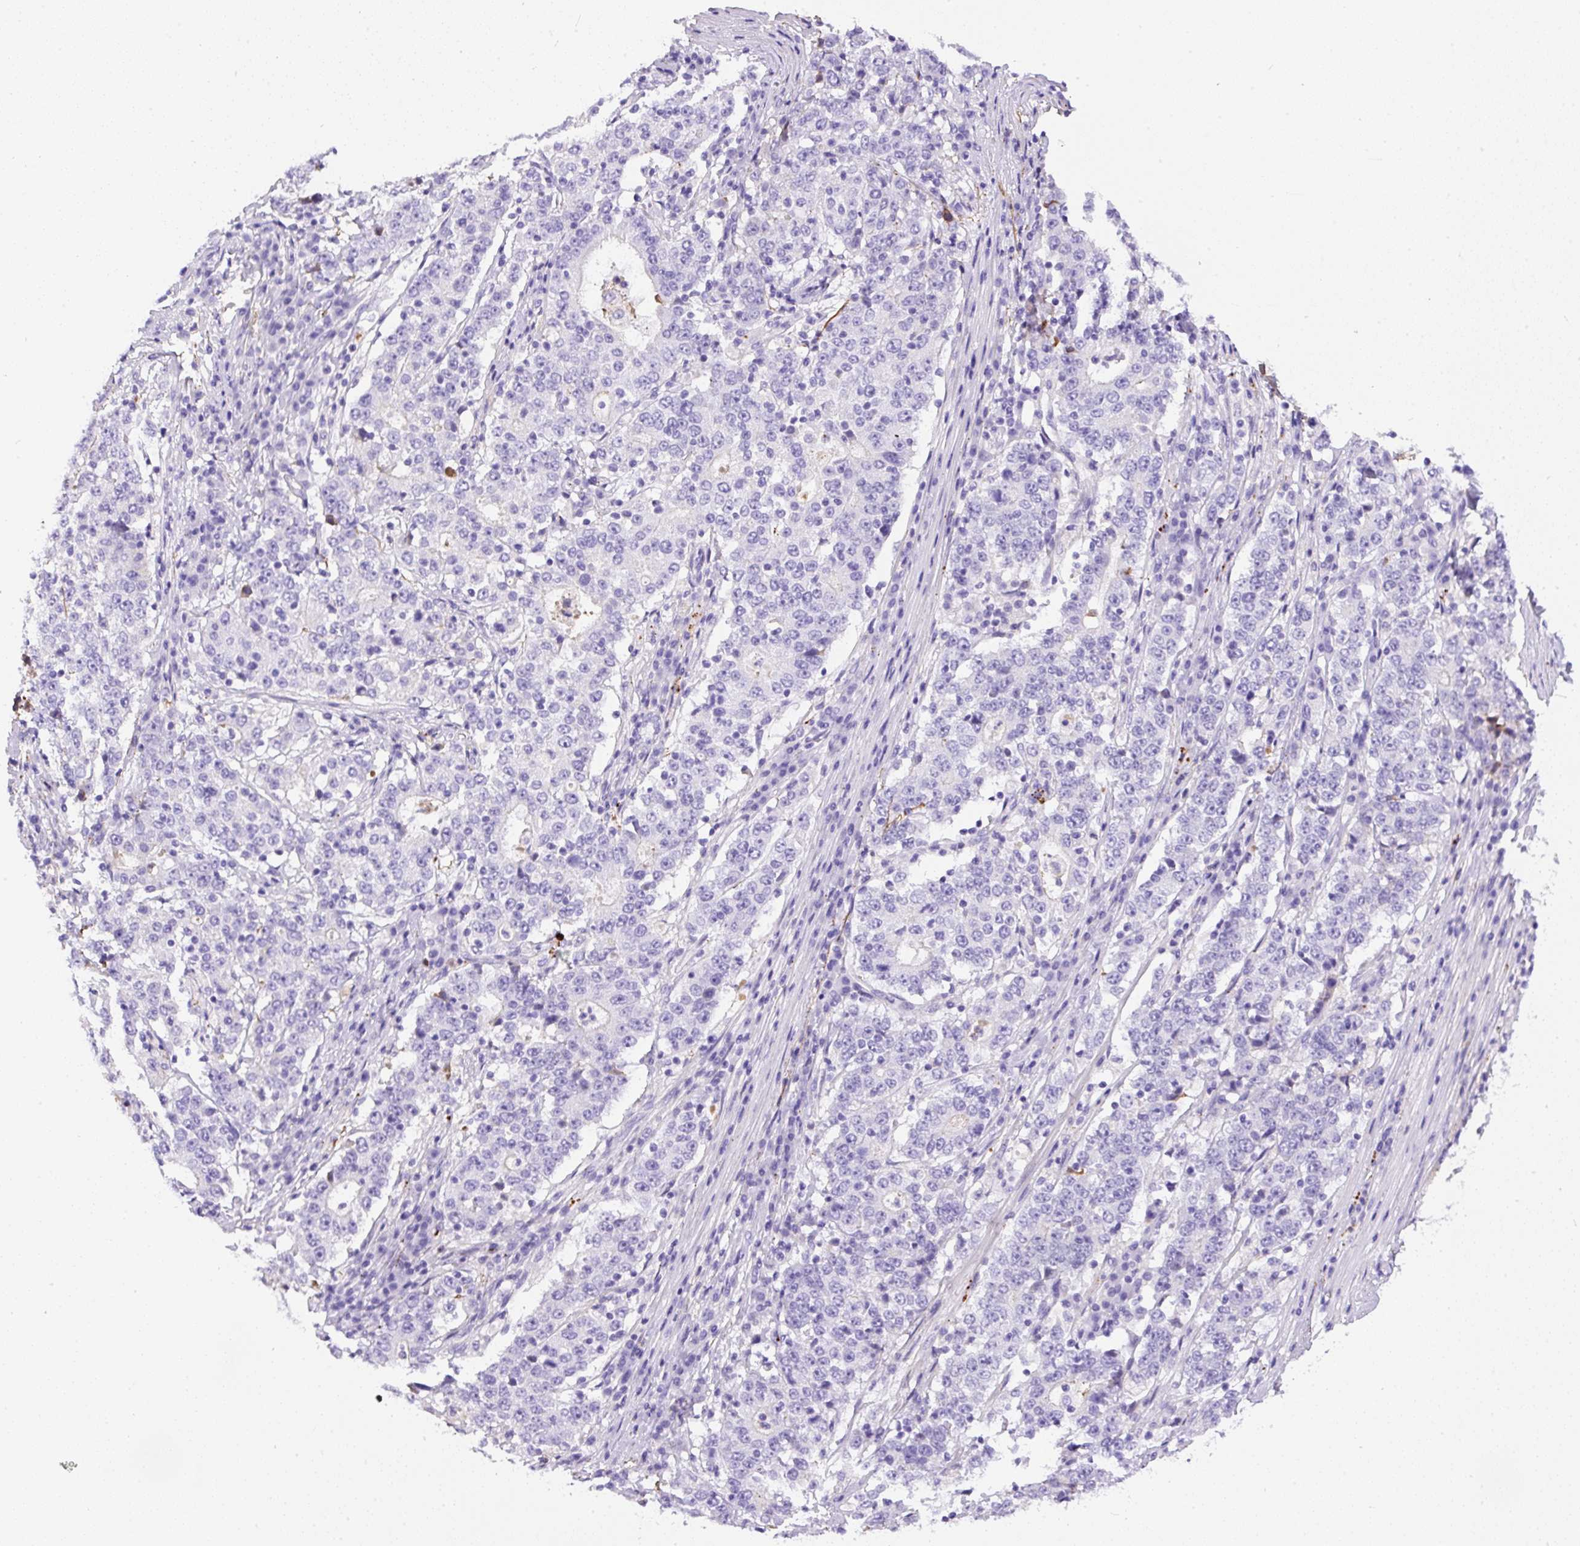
{"staining": {"intensity": "negative", "quantity": "none", "location": "none"}, "tissue": "stomach cancer", "cell_type": "Tumor cells", "image_type": "cancer", "snomed": [{"axis": "morphology", "description": "Adenocarcinoma, NOS"}, {"axis": "topography", "description": "Stomach"}], "caption": "The micrograph displays no staining of tumor cells in stomach cancer (adenocarcinoma).", "gene": "APCS", "patient": {"sex": "male", "age": 59}}